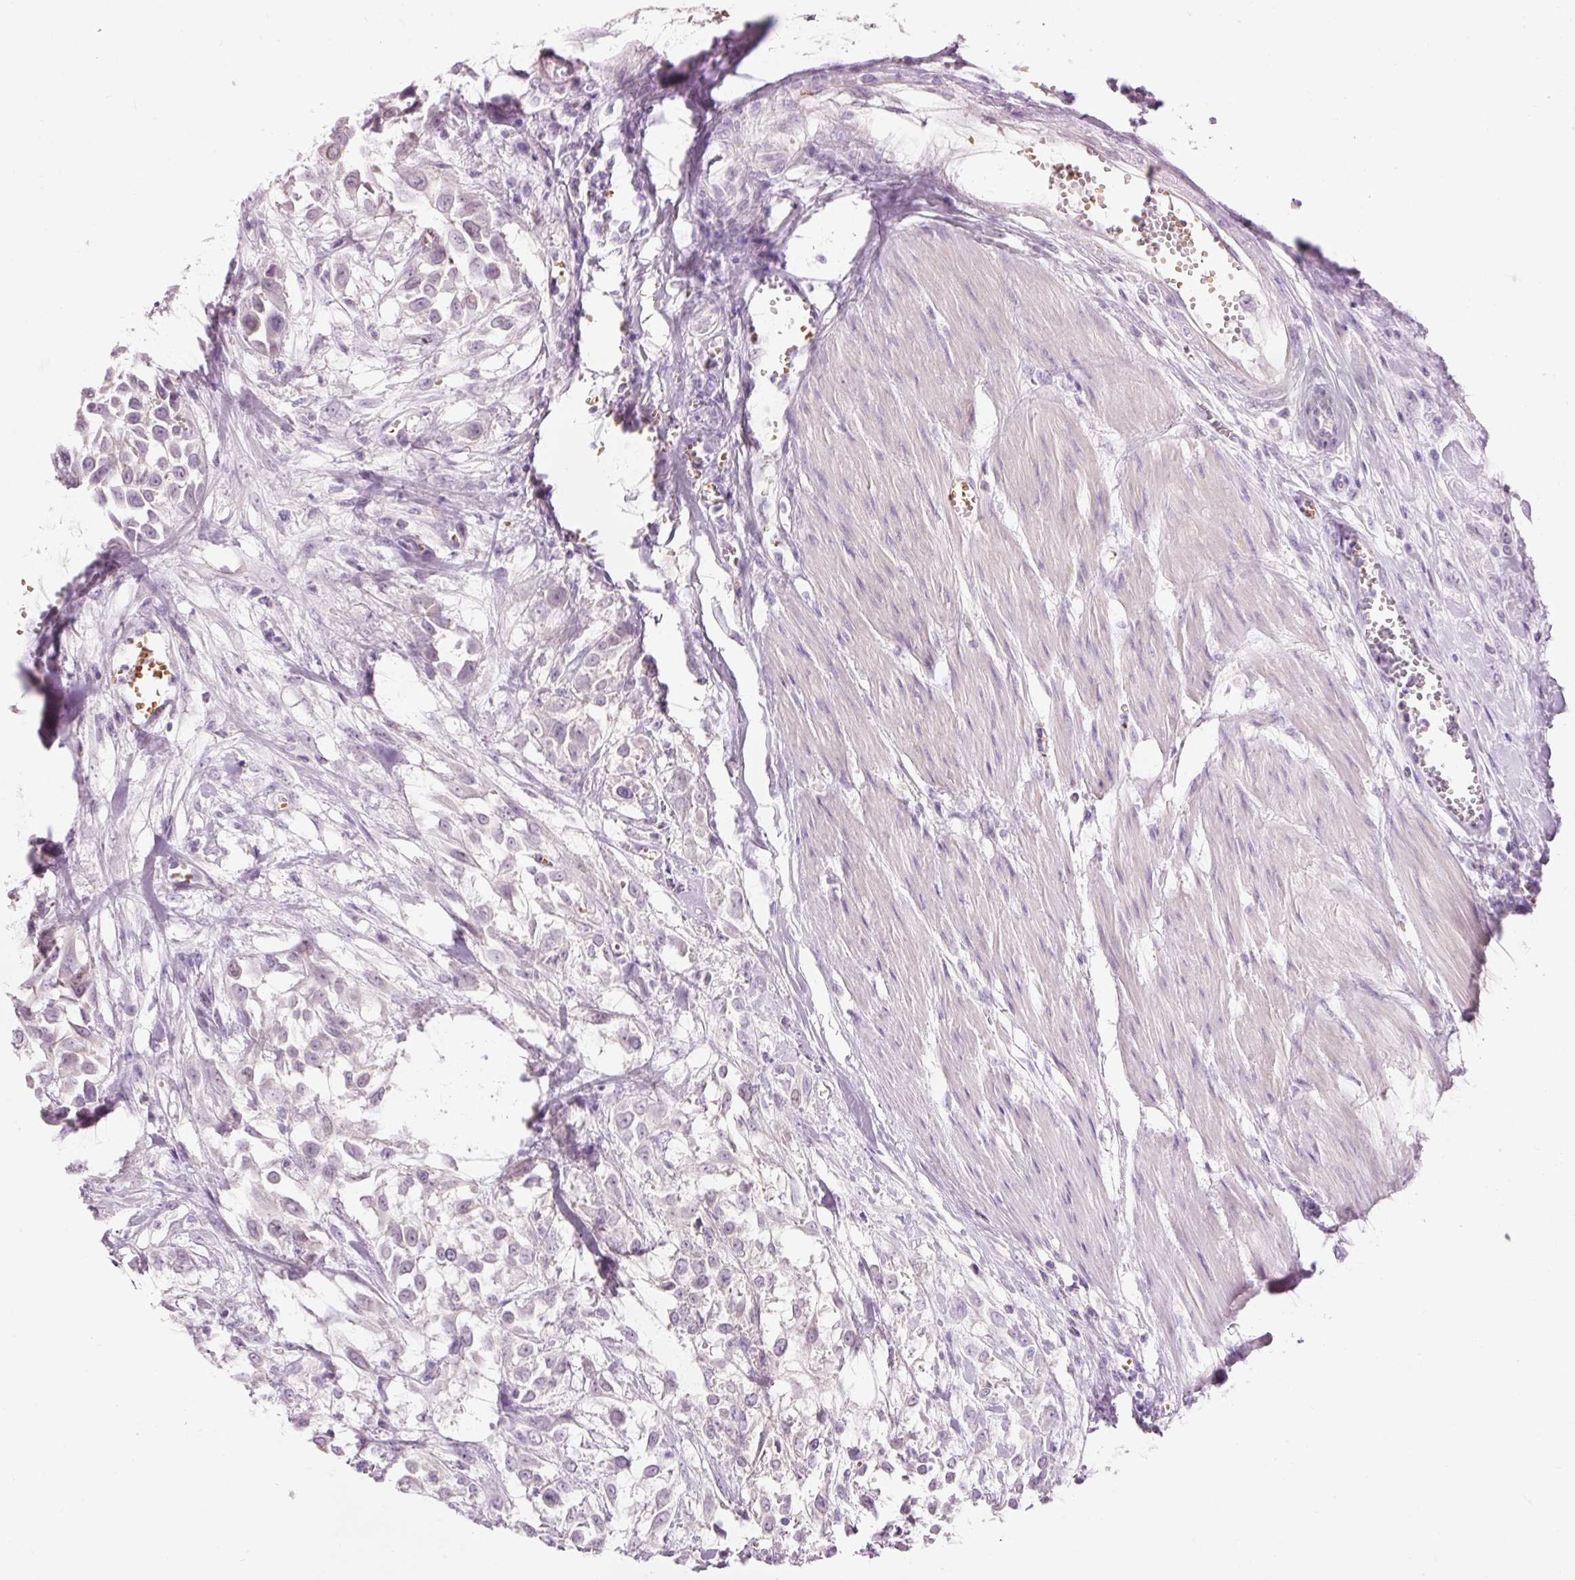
{"staining": {"intensity": "negative", "quantity": "none", "location": "none"}, "tissue": "urothelial cancer", "cell_type": "Tumor cells", "image_type": "cancer", "snomed": [{"axis": "morphology", "description": "Urothelial carcinoma, High grade"}, {"axis": "topography", "description": "Urinary bladder"}], "caption": "Tumor cells show no significant protein staining in urothelial carcinoma (high-grade).", "gene": "DHRS11", "patient": {"sex": "male", "age": 57}}